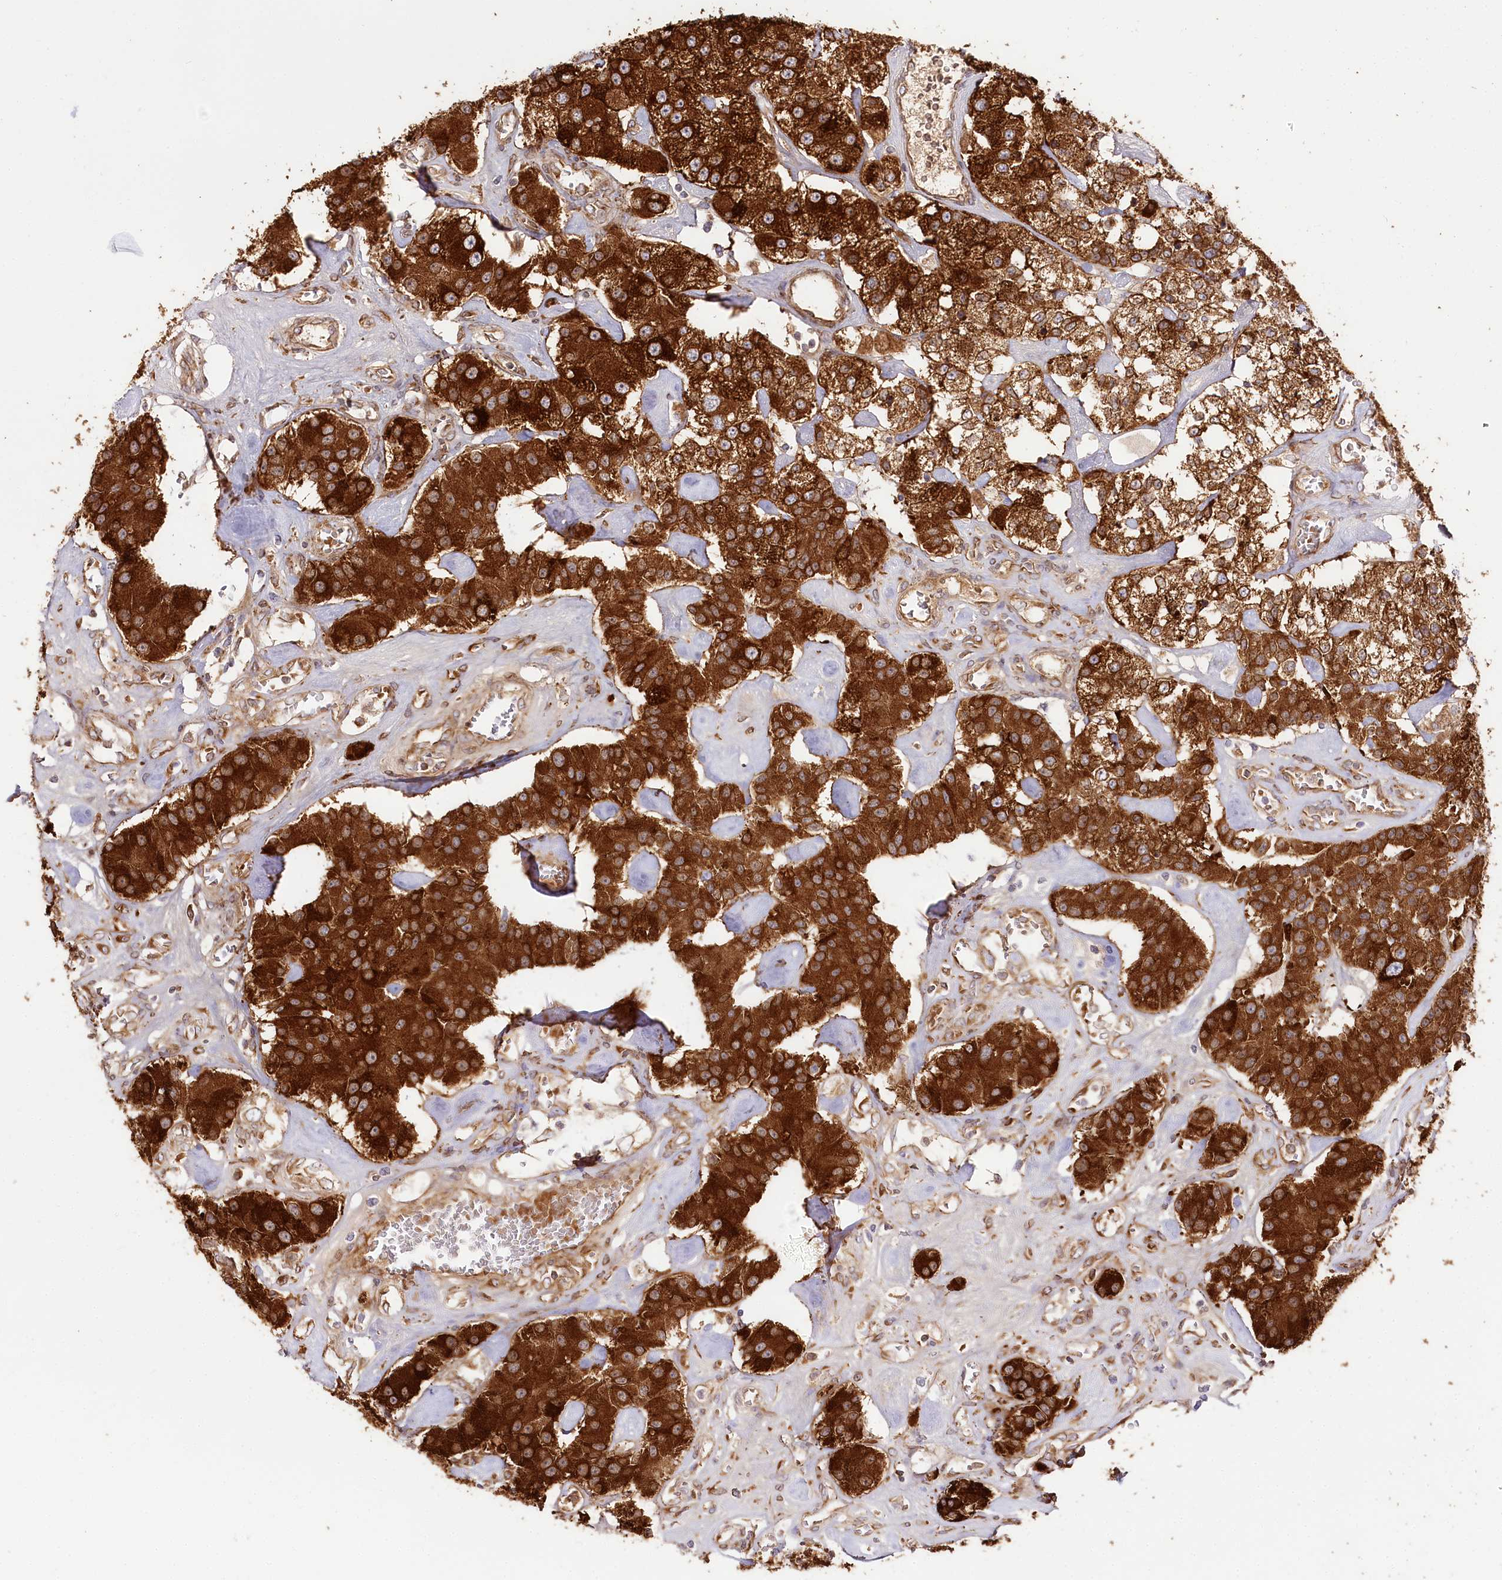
{"staining": {"intensity": "strong", "quantity": ">75%", "location": "cytoplasmic/membranous"}, "tissue": "carcinoid", "cell_type": "Tumor cells", "image_type": "cancer", "snomed": [{"axis": "morphology", "description": "Carcinoid, malignant, NOS"}, {"axis": "topography", "description": "Pancreas"}], "caption": "This histopathology image reveals malignant carcinoid stained with immunohistochemistry to label a protein in brown. The cytoplasmic/membranous of tumor cells show strong positivity for the protein. Nuclei are counter-stained blue.", "gene": "CNPY2", "patient": {"sex": "male", "age": 41}}